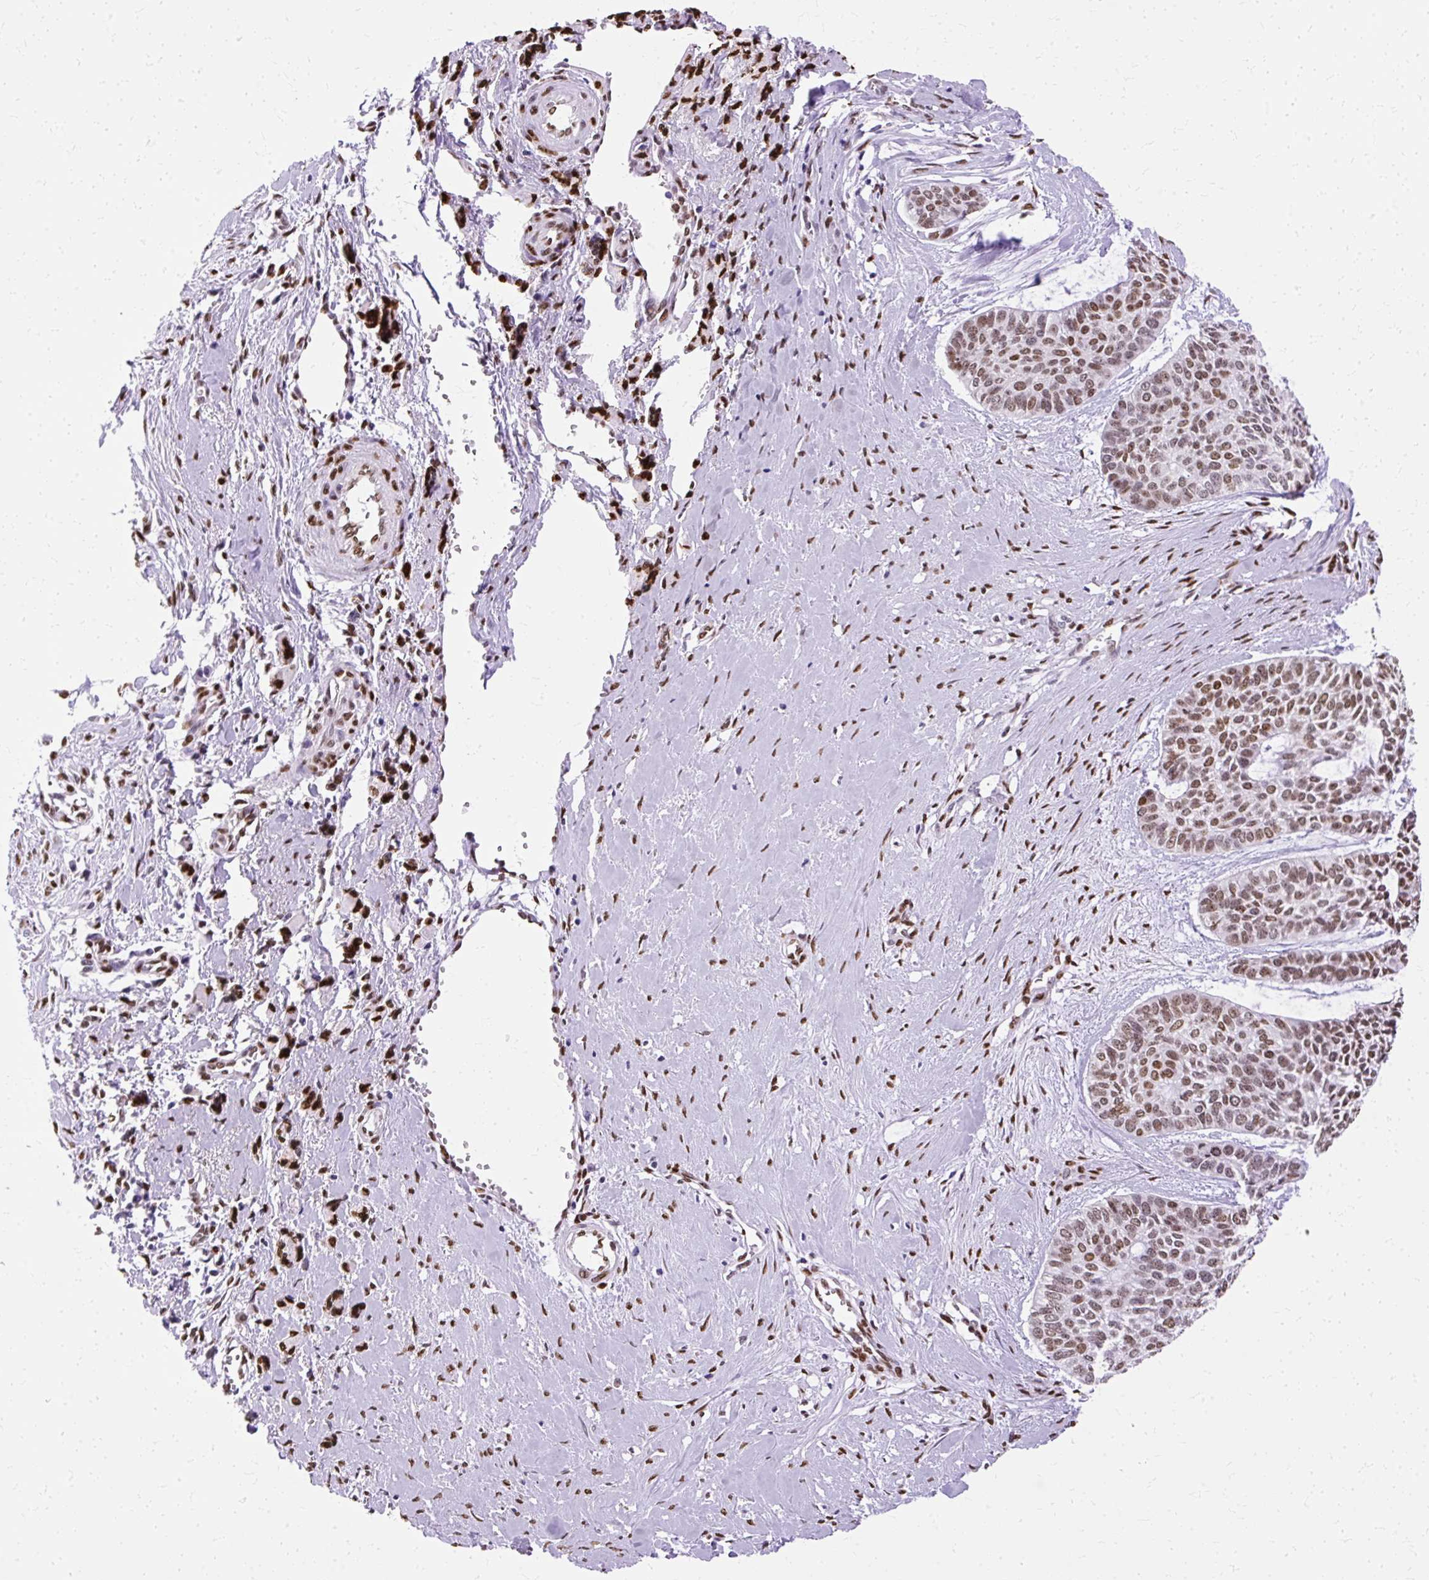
{"staining": {"intensity": "moderate", "quantity": ">75%", "location": "nuclear"}, "tissue": "skin cancer", "cell_type": "Tumor cells", "image_type": "cancer", "snomed": [{"axis": "morphology", "description": "Basal cell carcinoma"}, {"axis": "topography", "description": "Skin"}], "caption": "There is medium levels of moderate nuclear staining in tumor cells of skin cancer (basal cell carcinoma), as demonstrated by immunohistochemical staining (brown color).", "gene": "TMEM184C", "patient": {"sex": "female", "age": 64}}